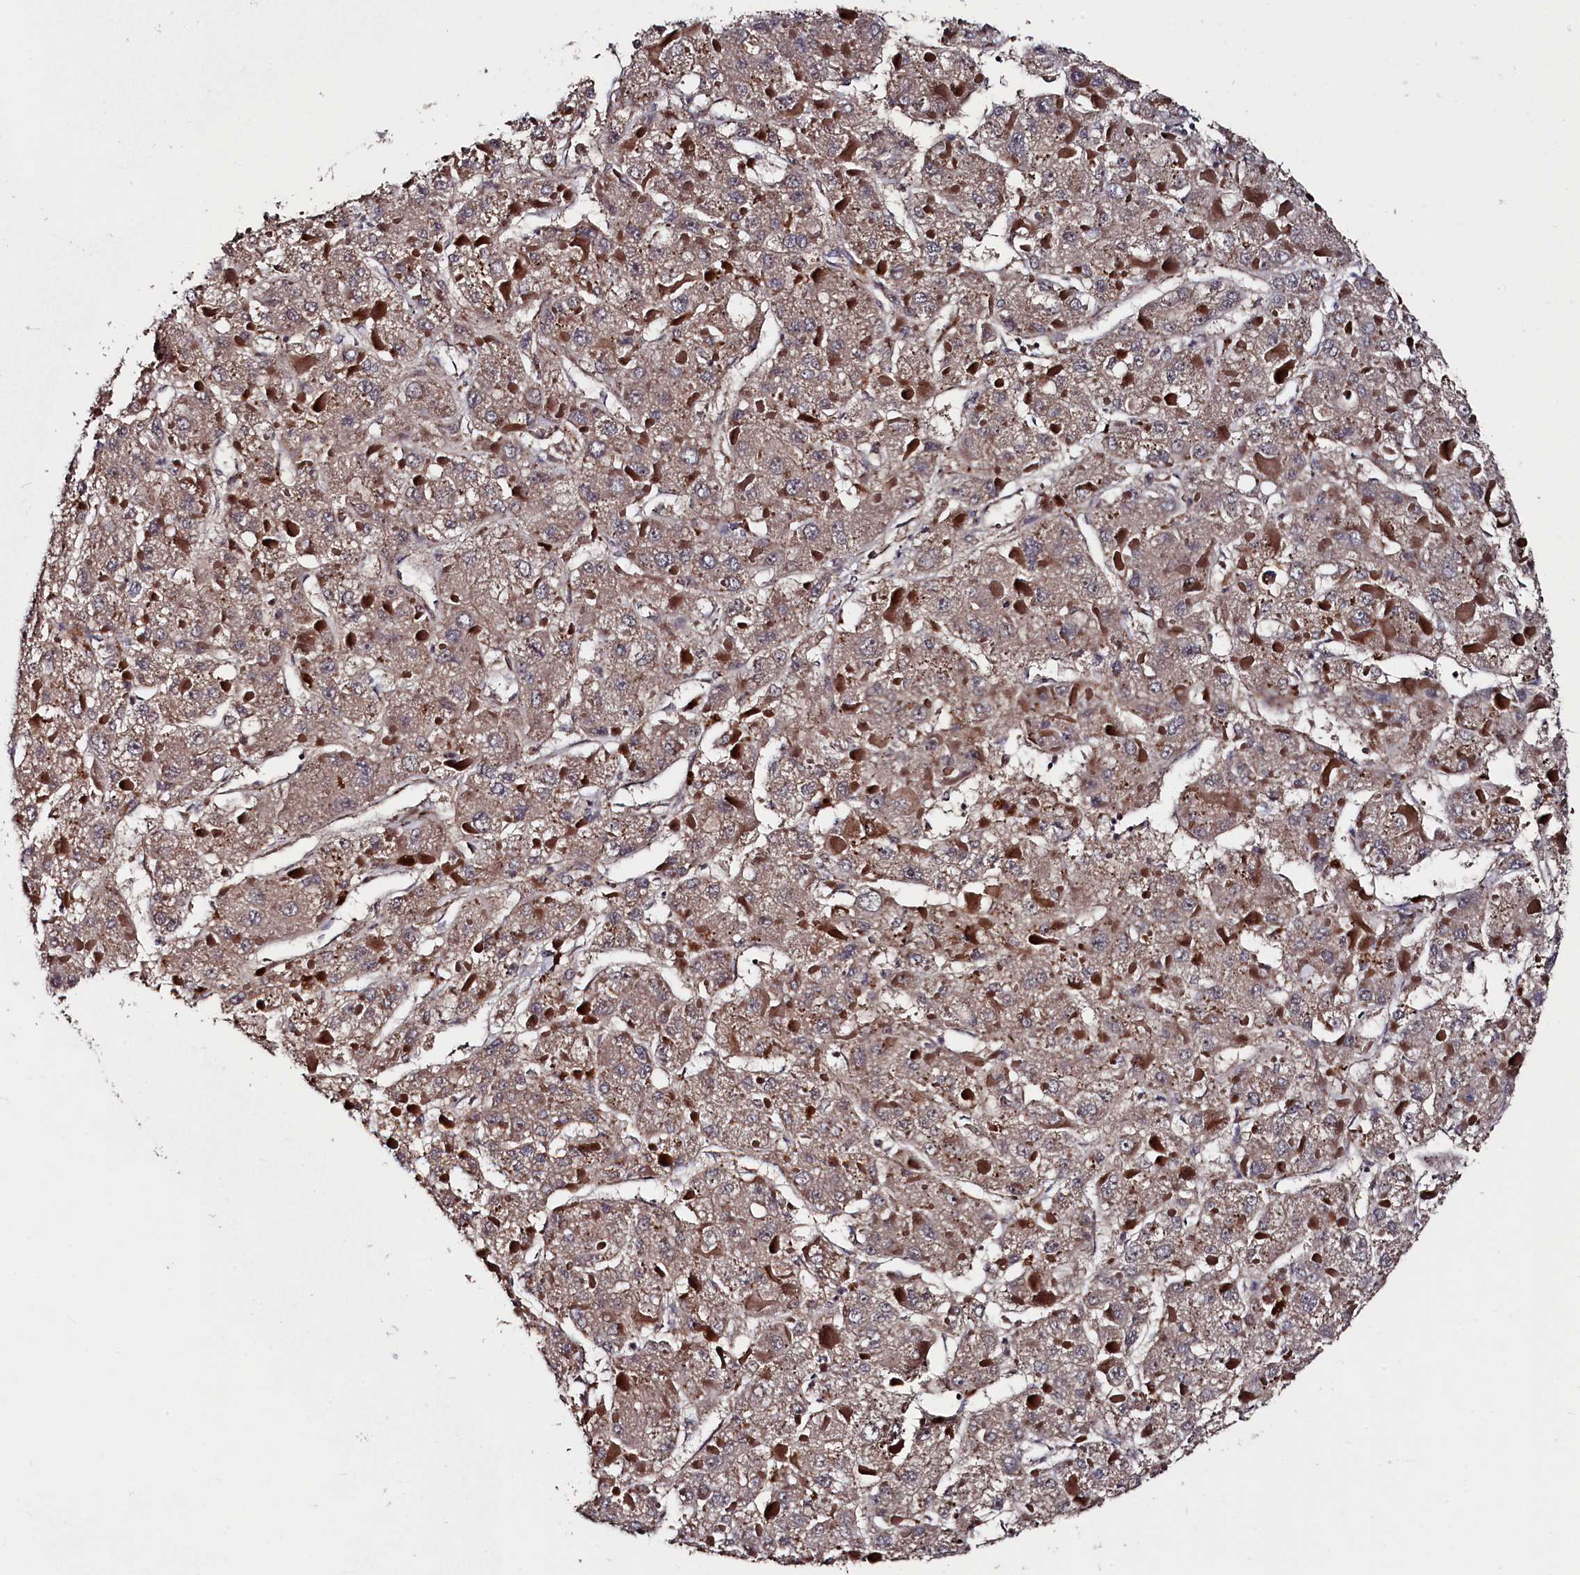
{"staining": {"intensity": "moderate", "quantity": ">75%", "location": "cytoplasmic/membranous"}, "tissue": "liver cancer", "cell_type": "Tumor cells", "image_type": "cancer", "snomed": [{"axis": "morphology", "description": "Carcinoma, Hepatocellular, NOS"}, {"axis": "topography", "description": "Liver"}], "caption": "This histopathology image reveals immunohistochemistry staining of human hepatocellular carcinoma (liver), with medium moderate cytoplasmic/membranous expression in about >75% of tumor cells.", "gene": "TMC5", "patient": {"sex": "female", "age": 73}}